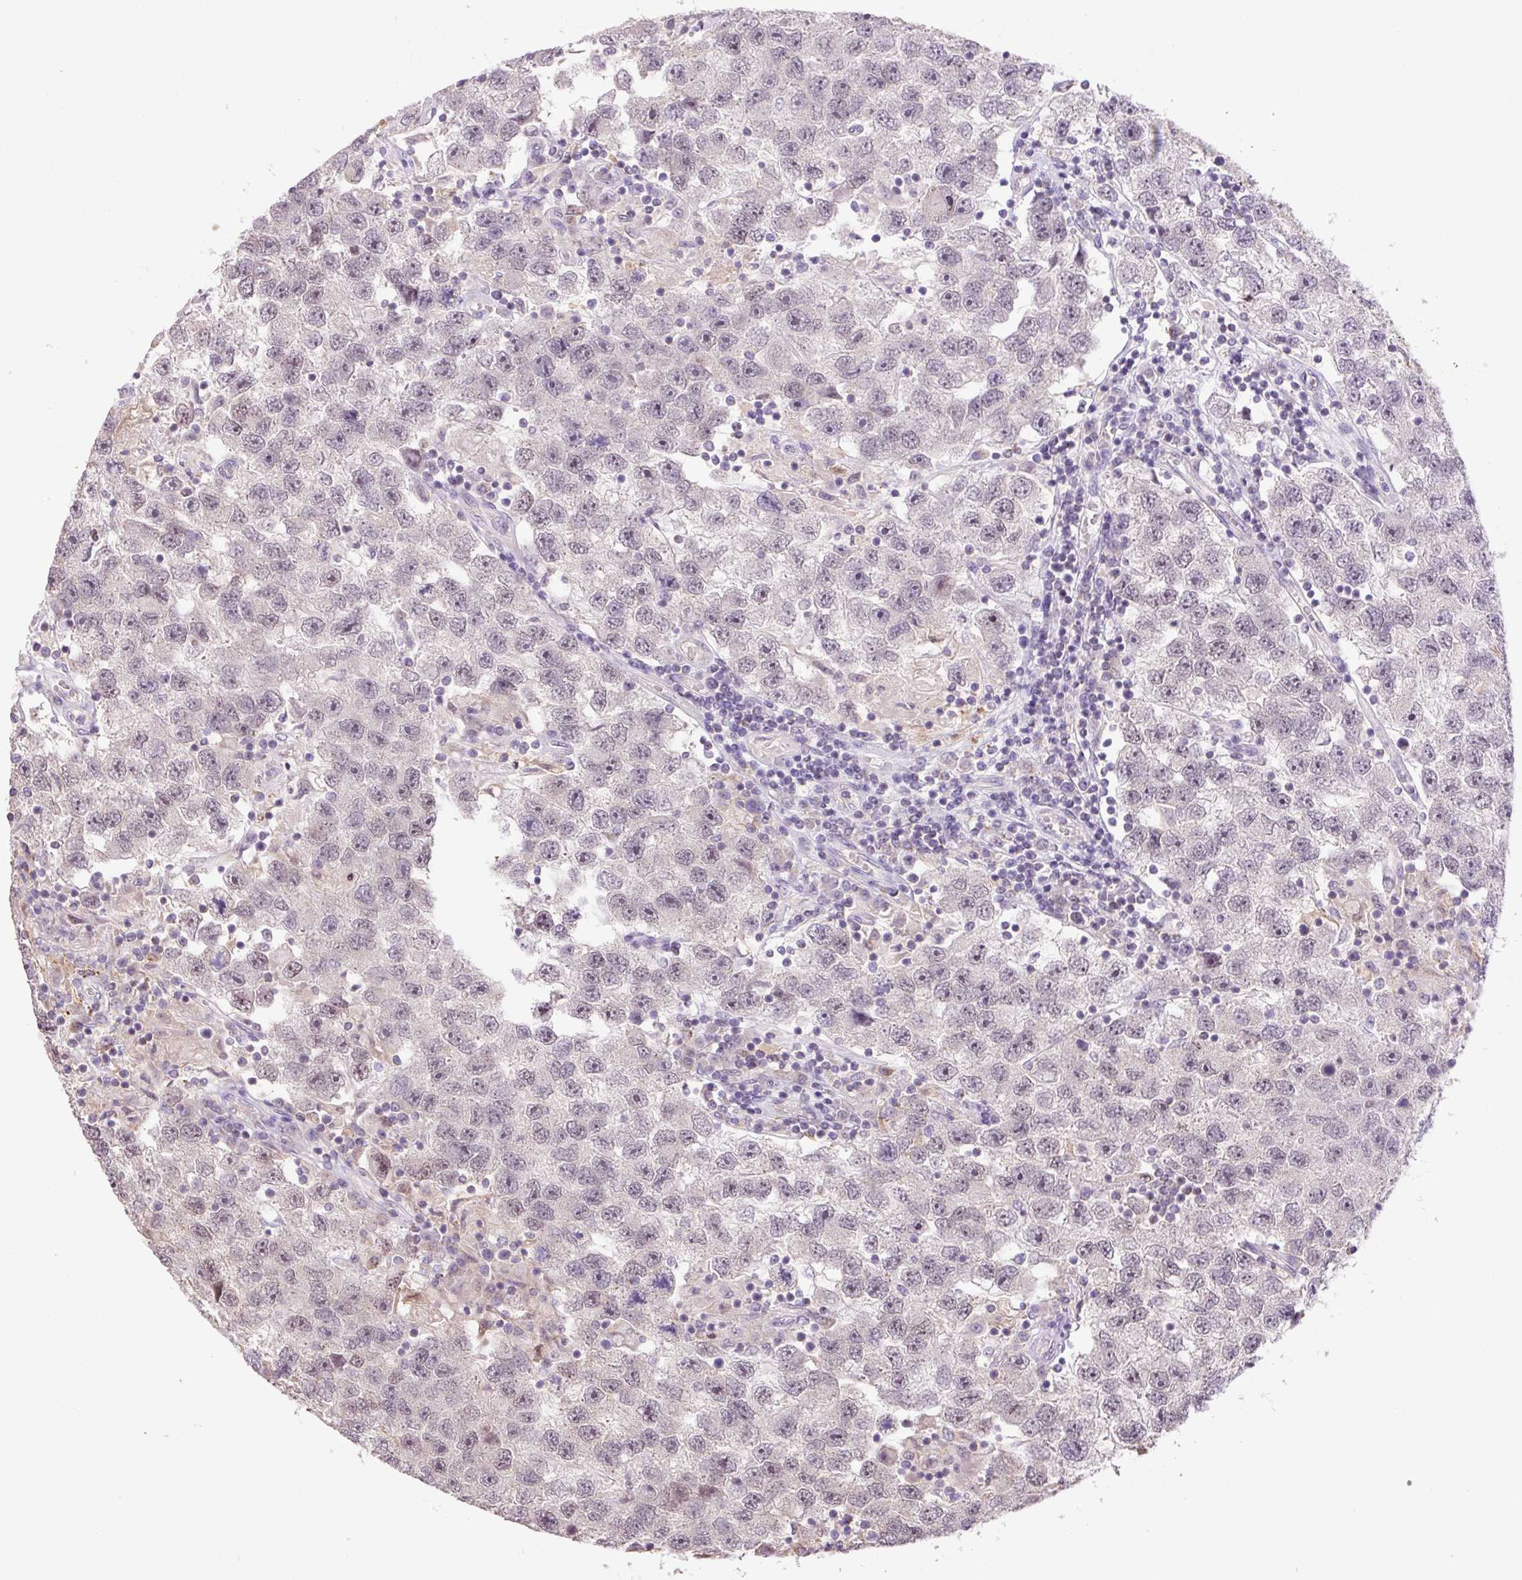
{"staining": {"intensity": "negative", "quantity": "none", "location": "none"}, "tissue": "testis cancer", "cell_type": "Tumor cells", "image_type": "cancer", "snomed": [{"axis": "morphology", "description": "Seminoma, NOS"}, {"axis": "topography", "description": "Testis"}], "caption": "A photomicrograph of testis cancer stained for a protein shows no brown staining in tumor cells.", "gene": "SGF29", "patient": {"sex": "male", "age": 26}}